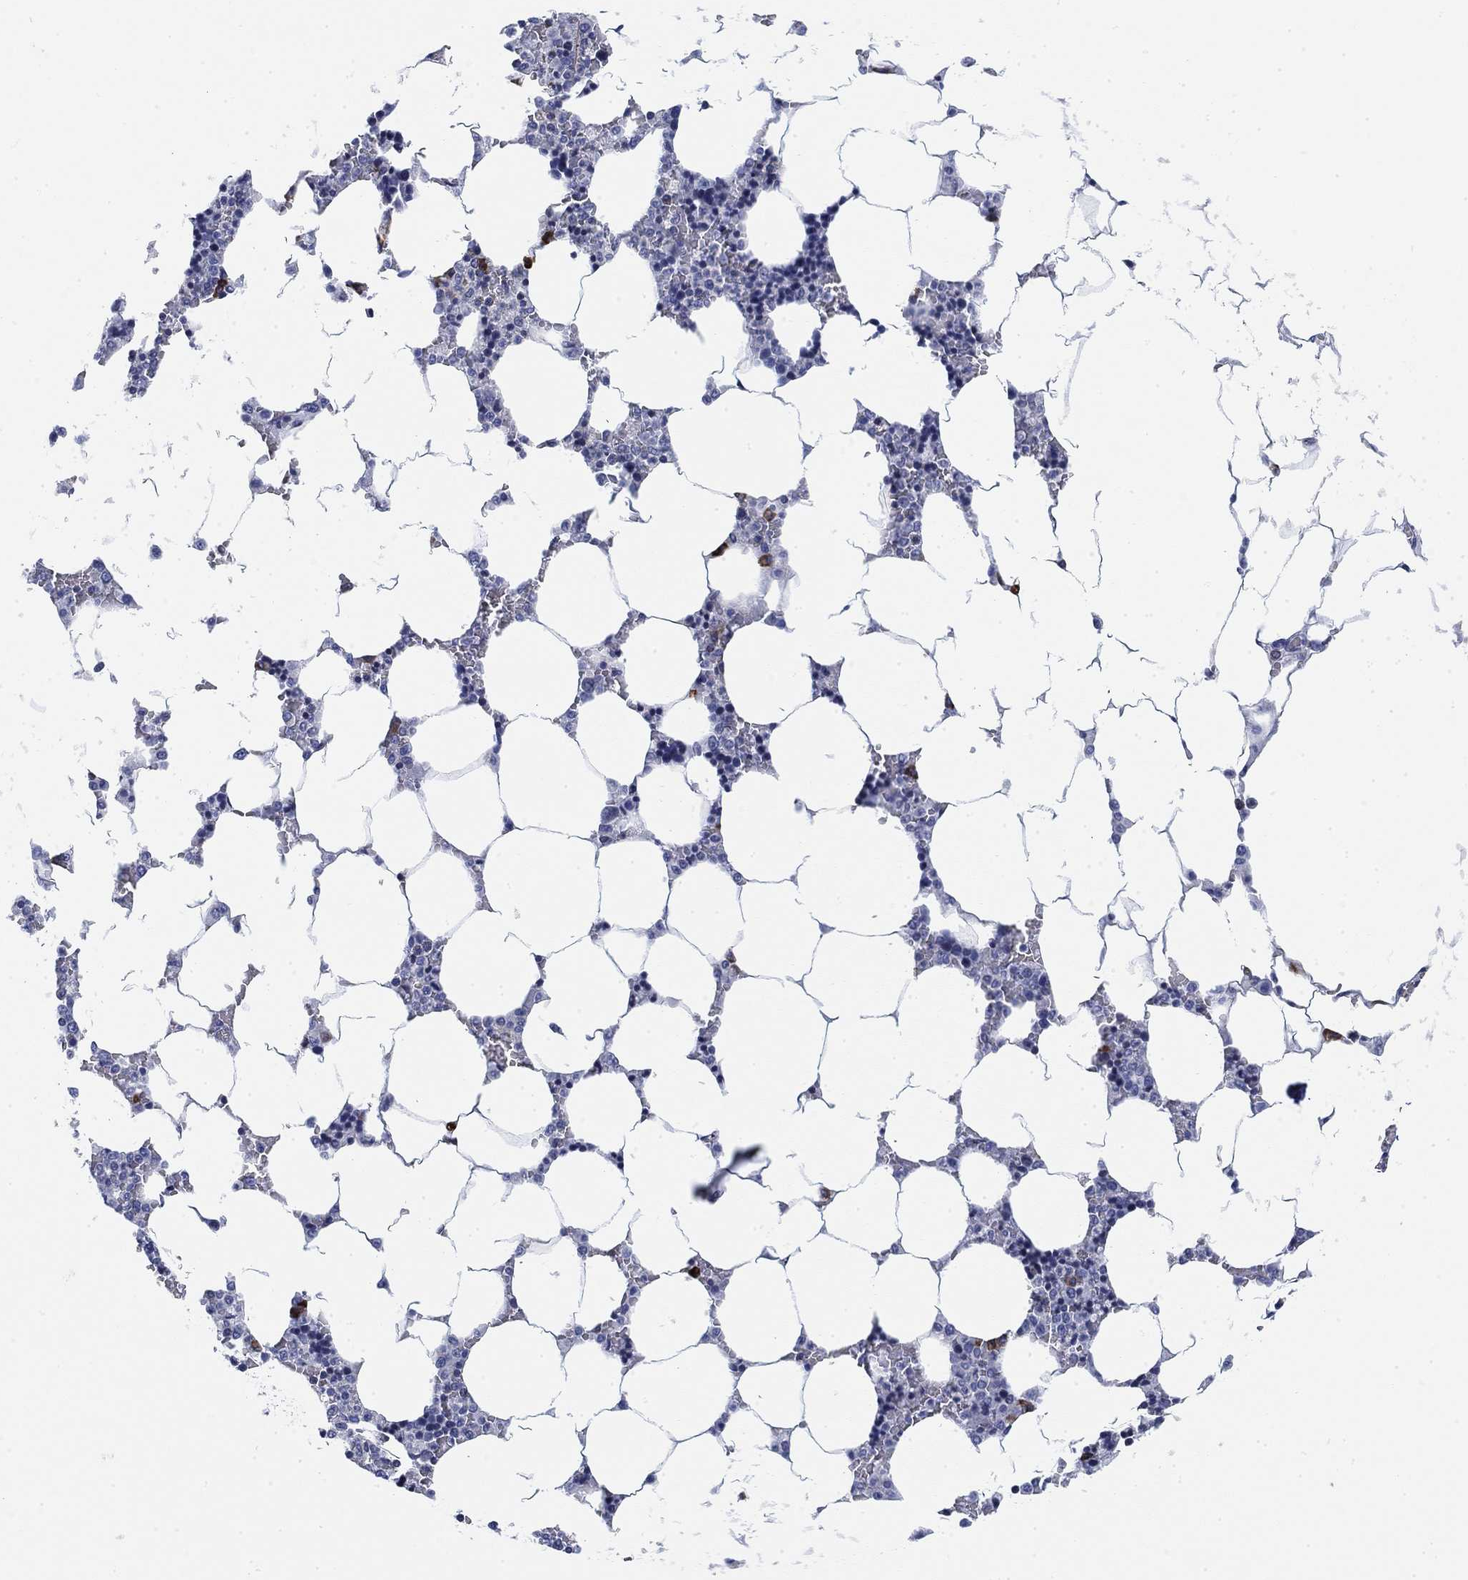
{"staining": {"intensity": "negative", "quantity": "none", "location": "none"}, "tissue": "bone marrow", "cell_type": "Hematopoietic cells", "image_type": "normal", "snomed": [{"axis": "morphology", "description": "Normal tissue, NOS"}, {"axis": "topography", "description": "Bone marrow"}], "caption": "This is an immunohistochemistry (IHC) histopathology image of normal bone marrow. There is no staining in hematopoietic cells.", "gene": "FYB1", "patient": {"sex": "male", "age": 63}}